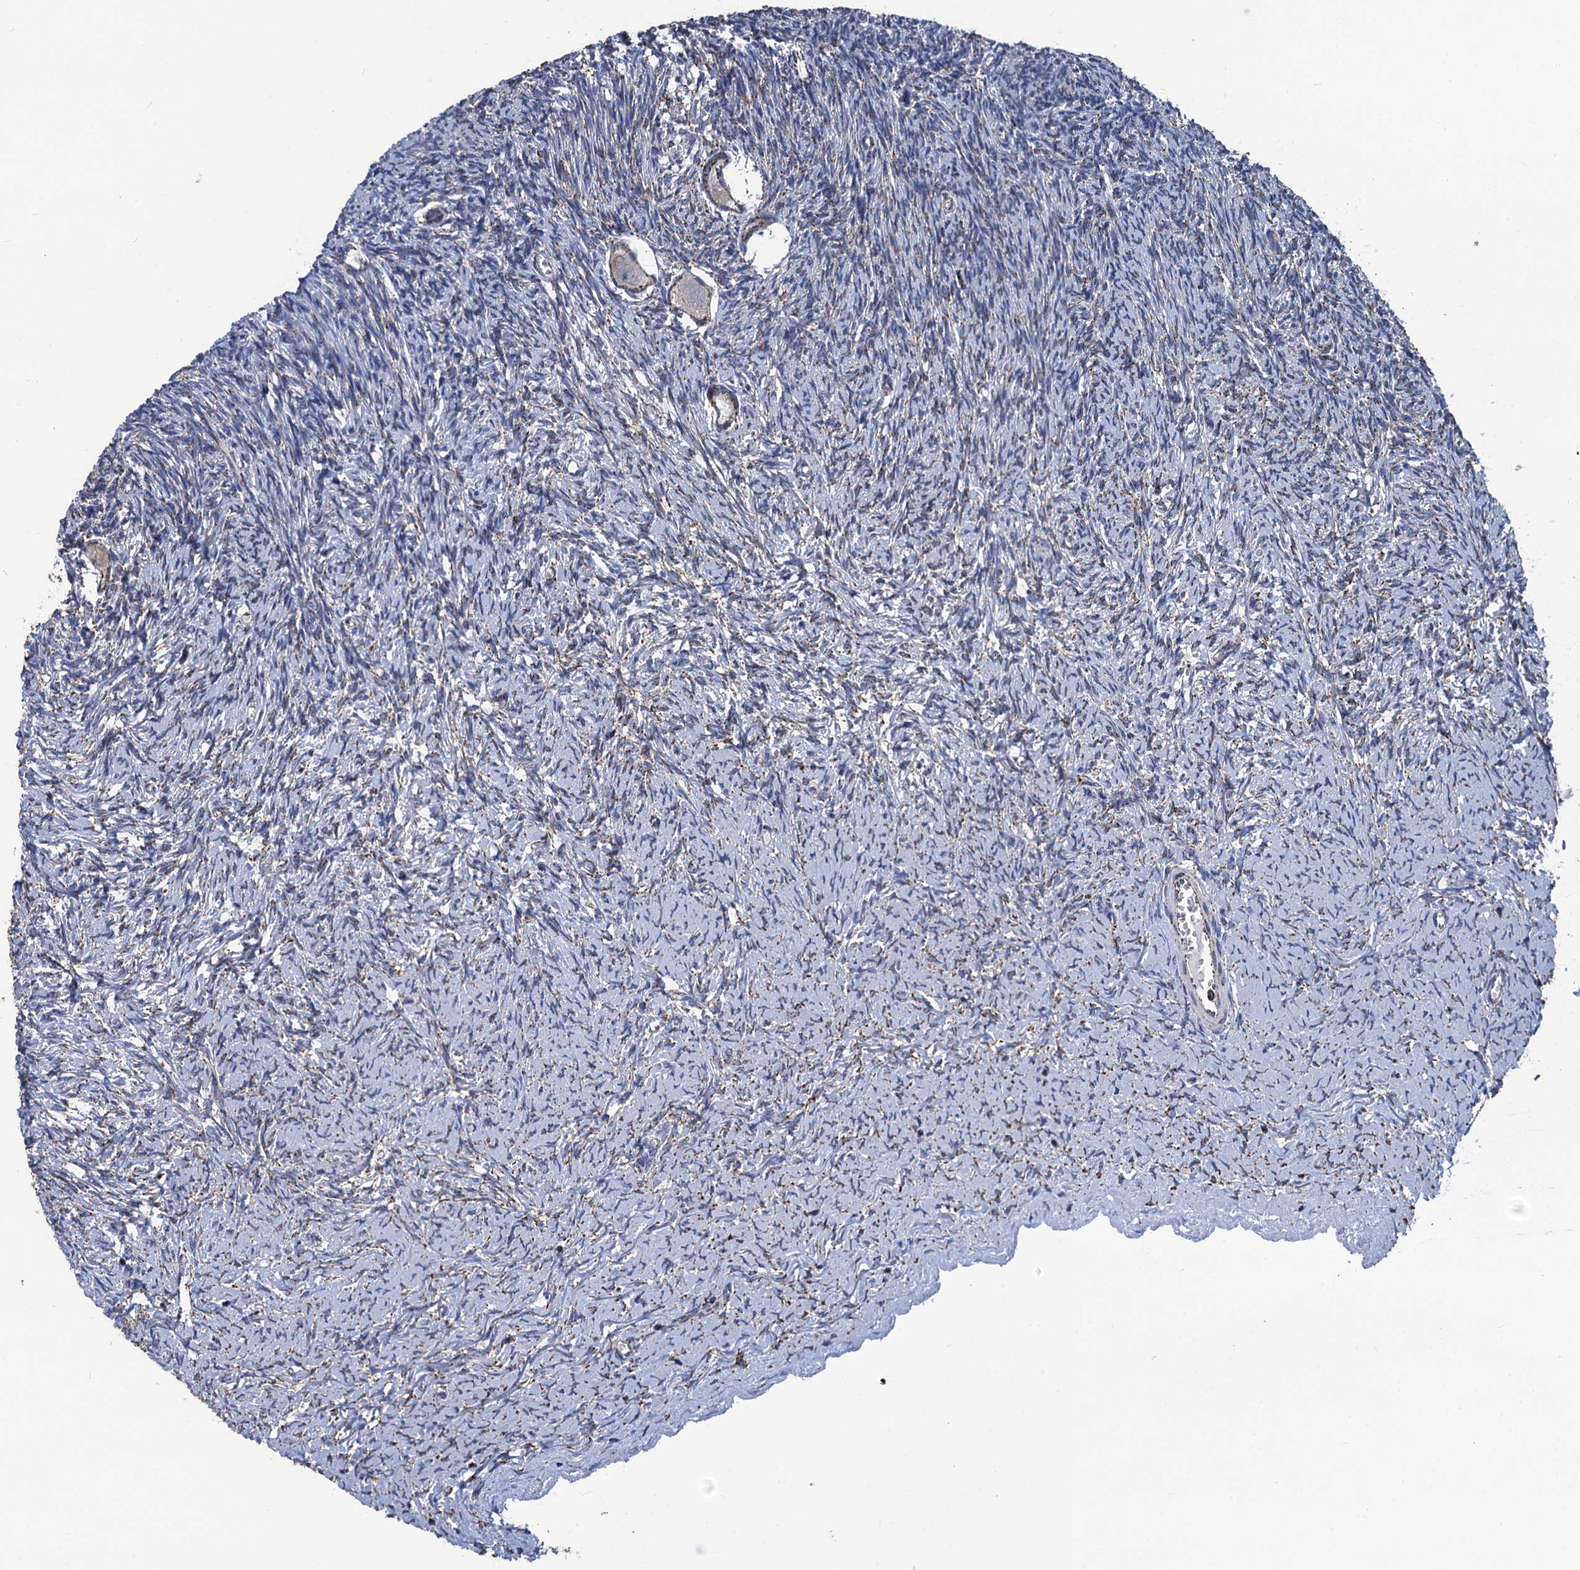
{"staining": {"intensity": "moderate", "quantity": ">75%", "location": "cytoplasmic/membranous"}, "tissue": "ovary", "cell_type": "Follicle cells", "image_type": "normal", "snomed": [{"axis": "morphology", "description": "Normal tissue, NOS"}, {"axis": "topography", "description": "Ovary"}], "caption": "Immunohistochemistry photomicrograph of benign ovary: human ovary stained using immunohistochemistry (IHC) exhibits medium levels of moderate protein expression localized specifically in the cytoplasmic/membranous of follicle cells, appearing as a cytoplasmic/membranous brown color.", "gene": "IVD", "patient": {"sex": "female", "age": 39}}